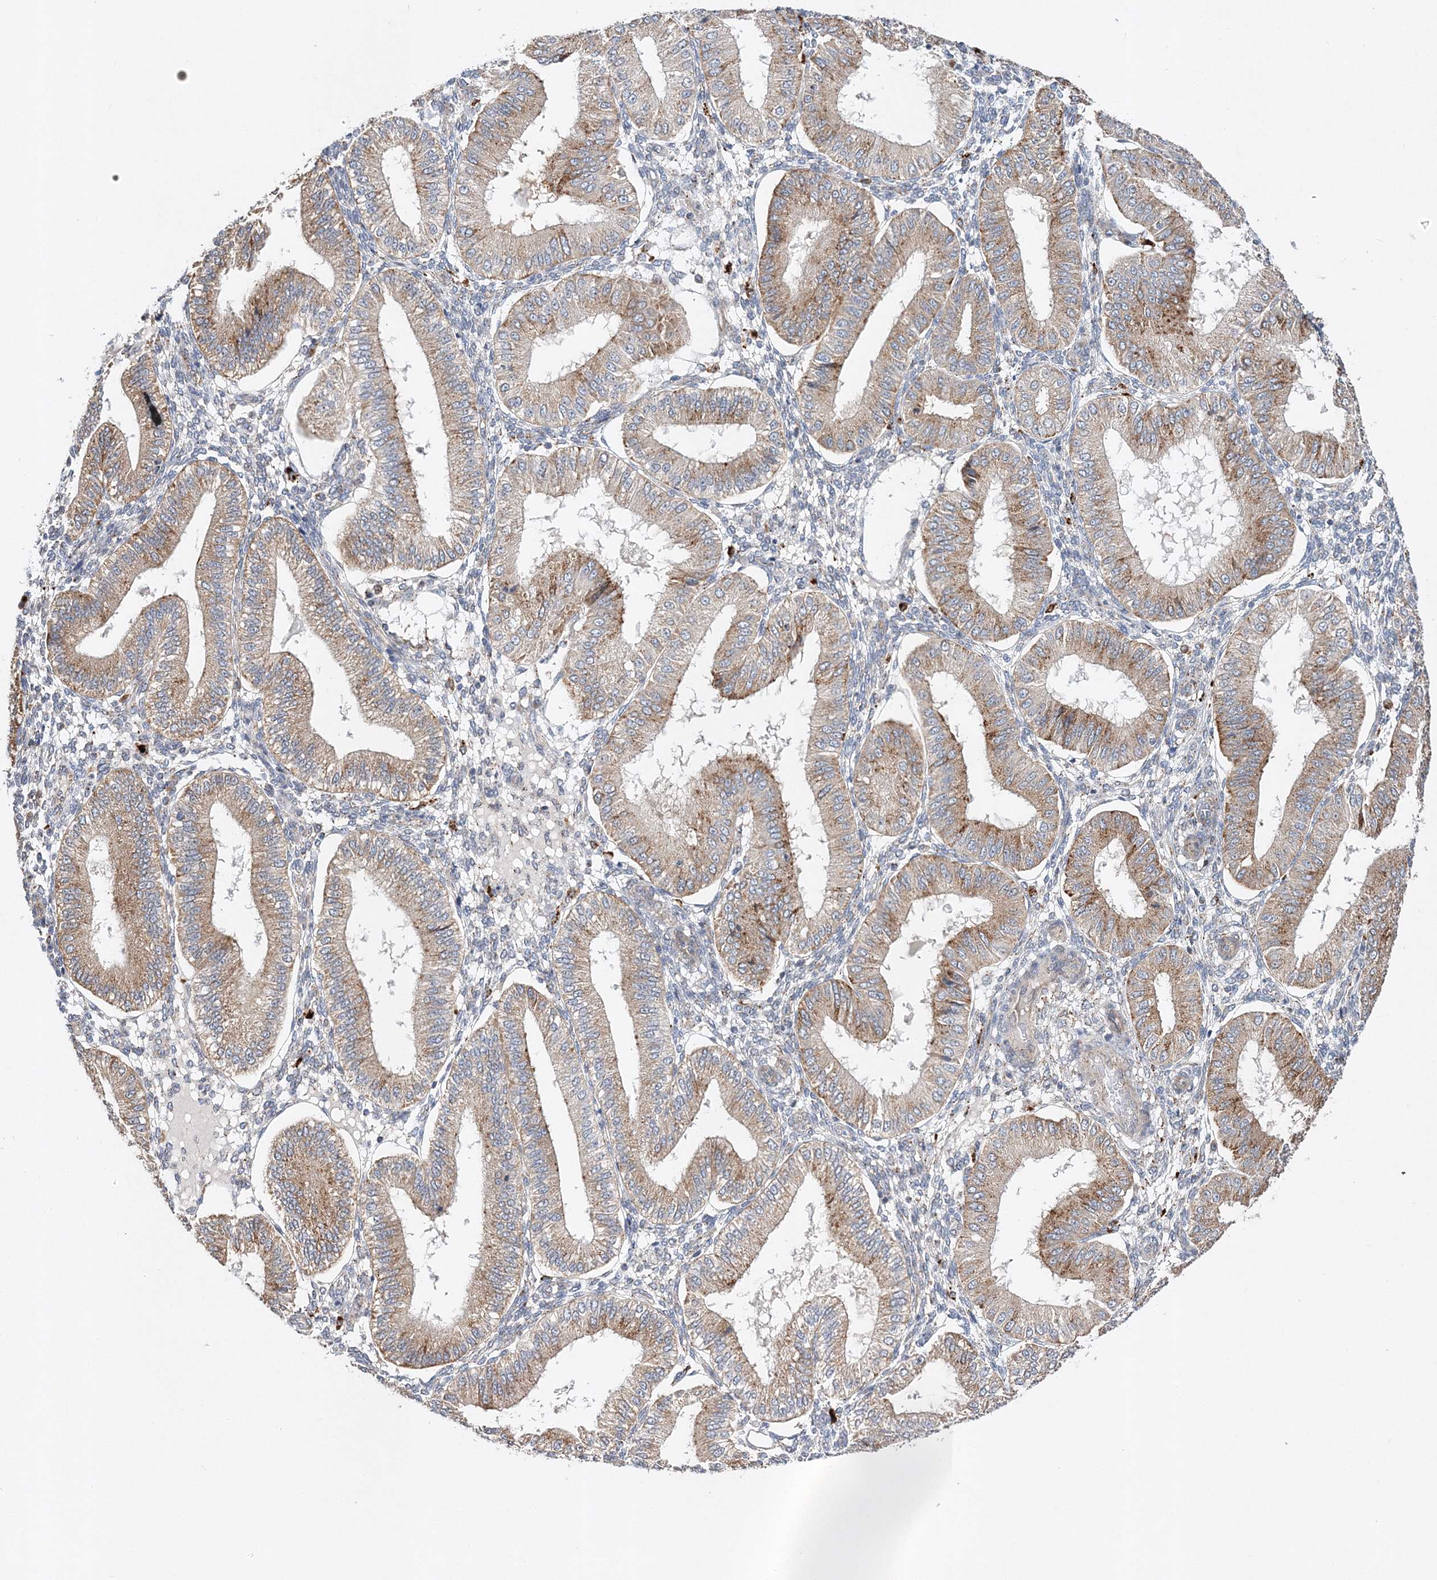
{"staining": {"intensity": "moderate", "quantity": "<25%", "location": "cytoplasmic/membranous"}, "tissue": "endometrium", "cell_type": "Cells in endometrial stroma", "image_type": "normal", "snomed": [{"axis": "morphology", "description": "Normal tissue, NOS"}, {"axis": "topography", "description": "Endometrium"}], "caption": "Immunohistochemistry image of unremarkable endometrium: endometrium stained using immunohistochemistry reveals low levels of moderate protein expression localized specifically in the cytoplasmic/membranous of cells in endometrial stroma, appearing as a cytoplasmic/membranous brown color.", "gene": "C3orf38", "patient": {"sex": "female", "age": 39}}